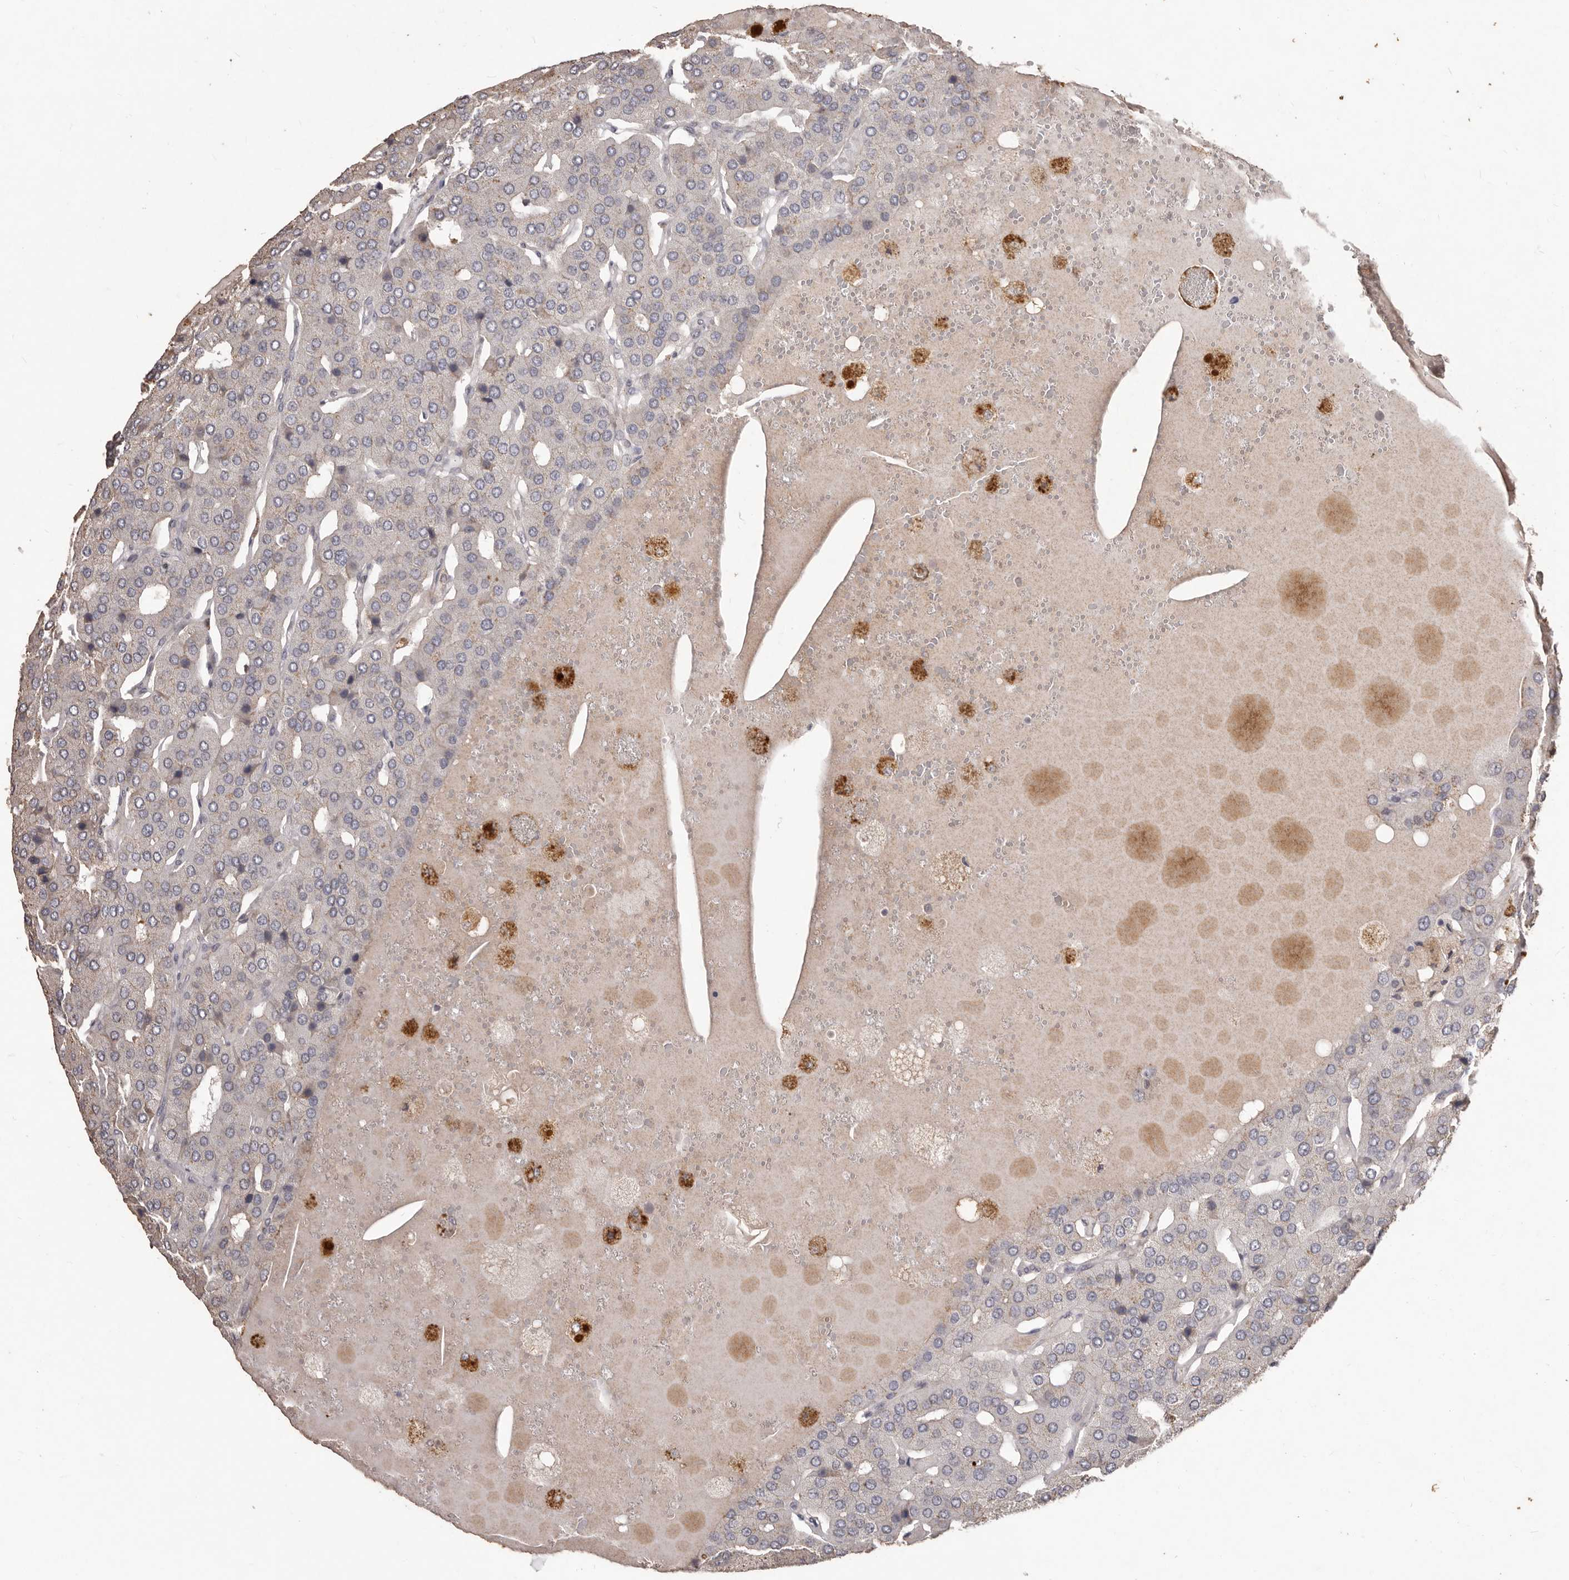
{"staining": {"intensity": "negative", "quantity": "none", "location": "none"}, "tissue": "parathyroid gland", "cell_type": "Glandular cells", "image_type": "normal", "snomed": [{"axis": "morphology", "description": "Normal tissue, NOS"}, {"axis": "morphology", "description": "Adenoma, NOS"}, {"axis": "topography", "description": "Parathyroid gland"}], "caption": "A high-resolution photomicrograph shows immunohistochemistry (IHC) staining of unremarkable parathyroid gland, which shows no significant positivity in glandular cells.", "gene": "PRSS27", "patient": {"sex": "female", "age": 86}}